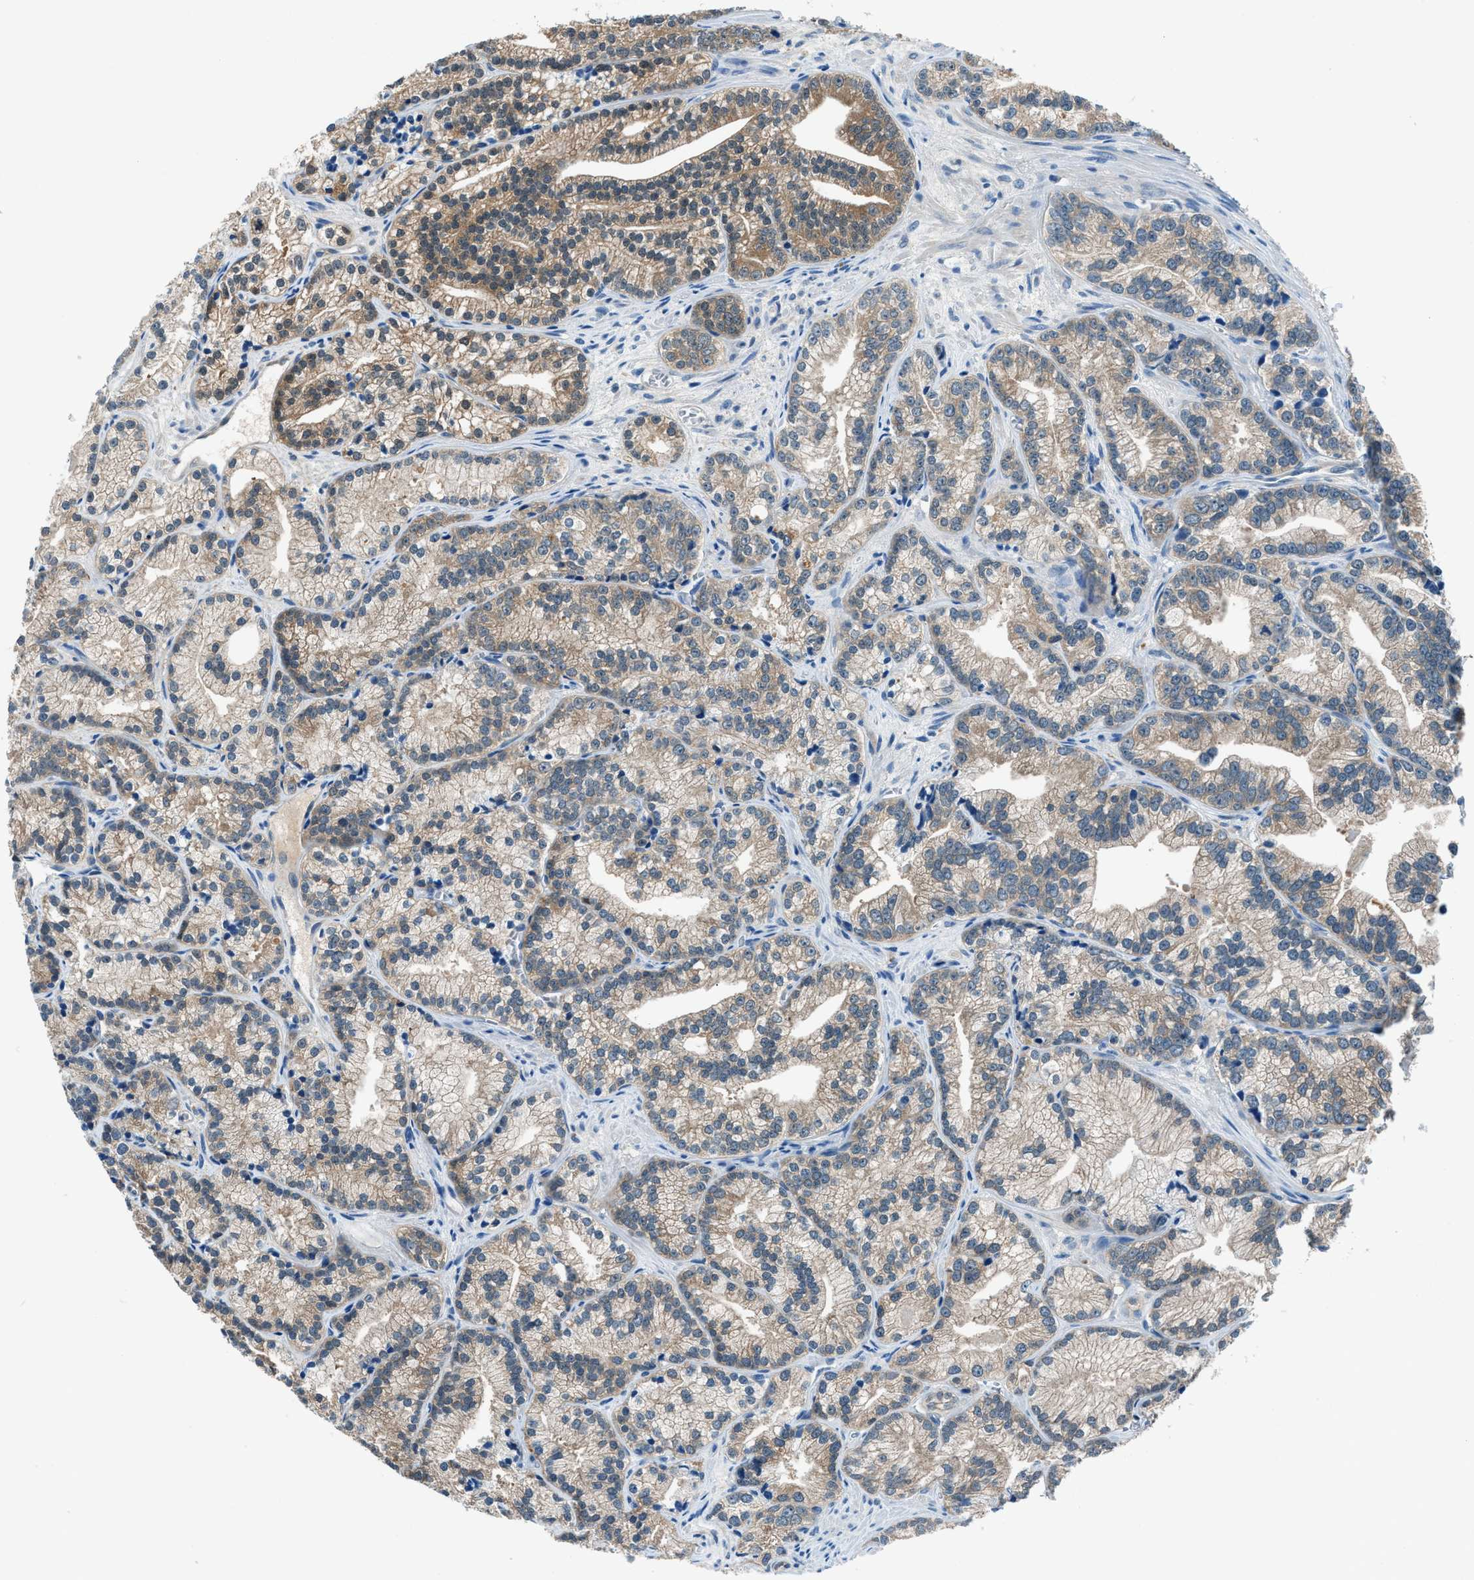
{"staining": {"intensity": "moderate", "quantity": "25%-75%", "location": "cytoplasmic/membranous"}, "tissue": "prostate cancer", "cell_type": "Tumor cells", "image_type": "cancer", "snomed": [{"axis": "morphology", "description": "Adenocarcinoma, Low grade"}, {"axis": "topography", "description": "Prostate"}], "caption": "Adenocarcinoma (low-grade) (prostate) stained with a brown dye reveals moderate cytoplasmic/membranous positive positivity in approximately 25%-75% of tumor cells.", "gene": "ACP1", "patient": {"sex": "male", "age": 89}}